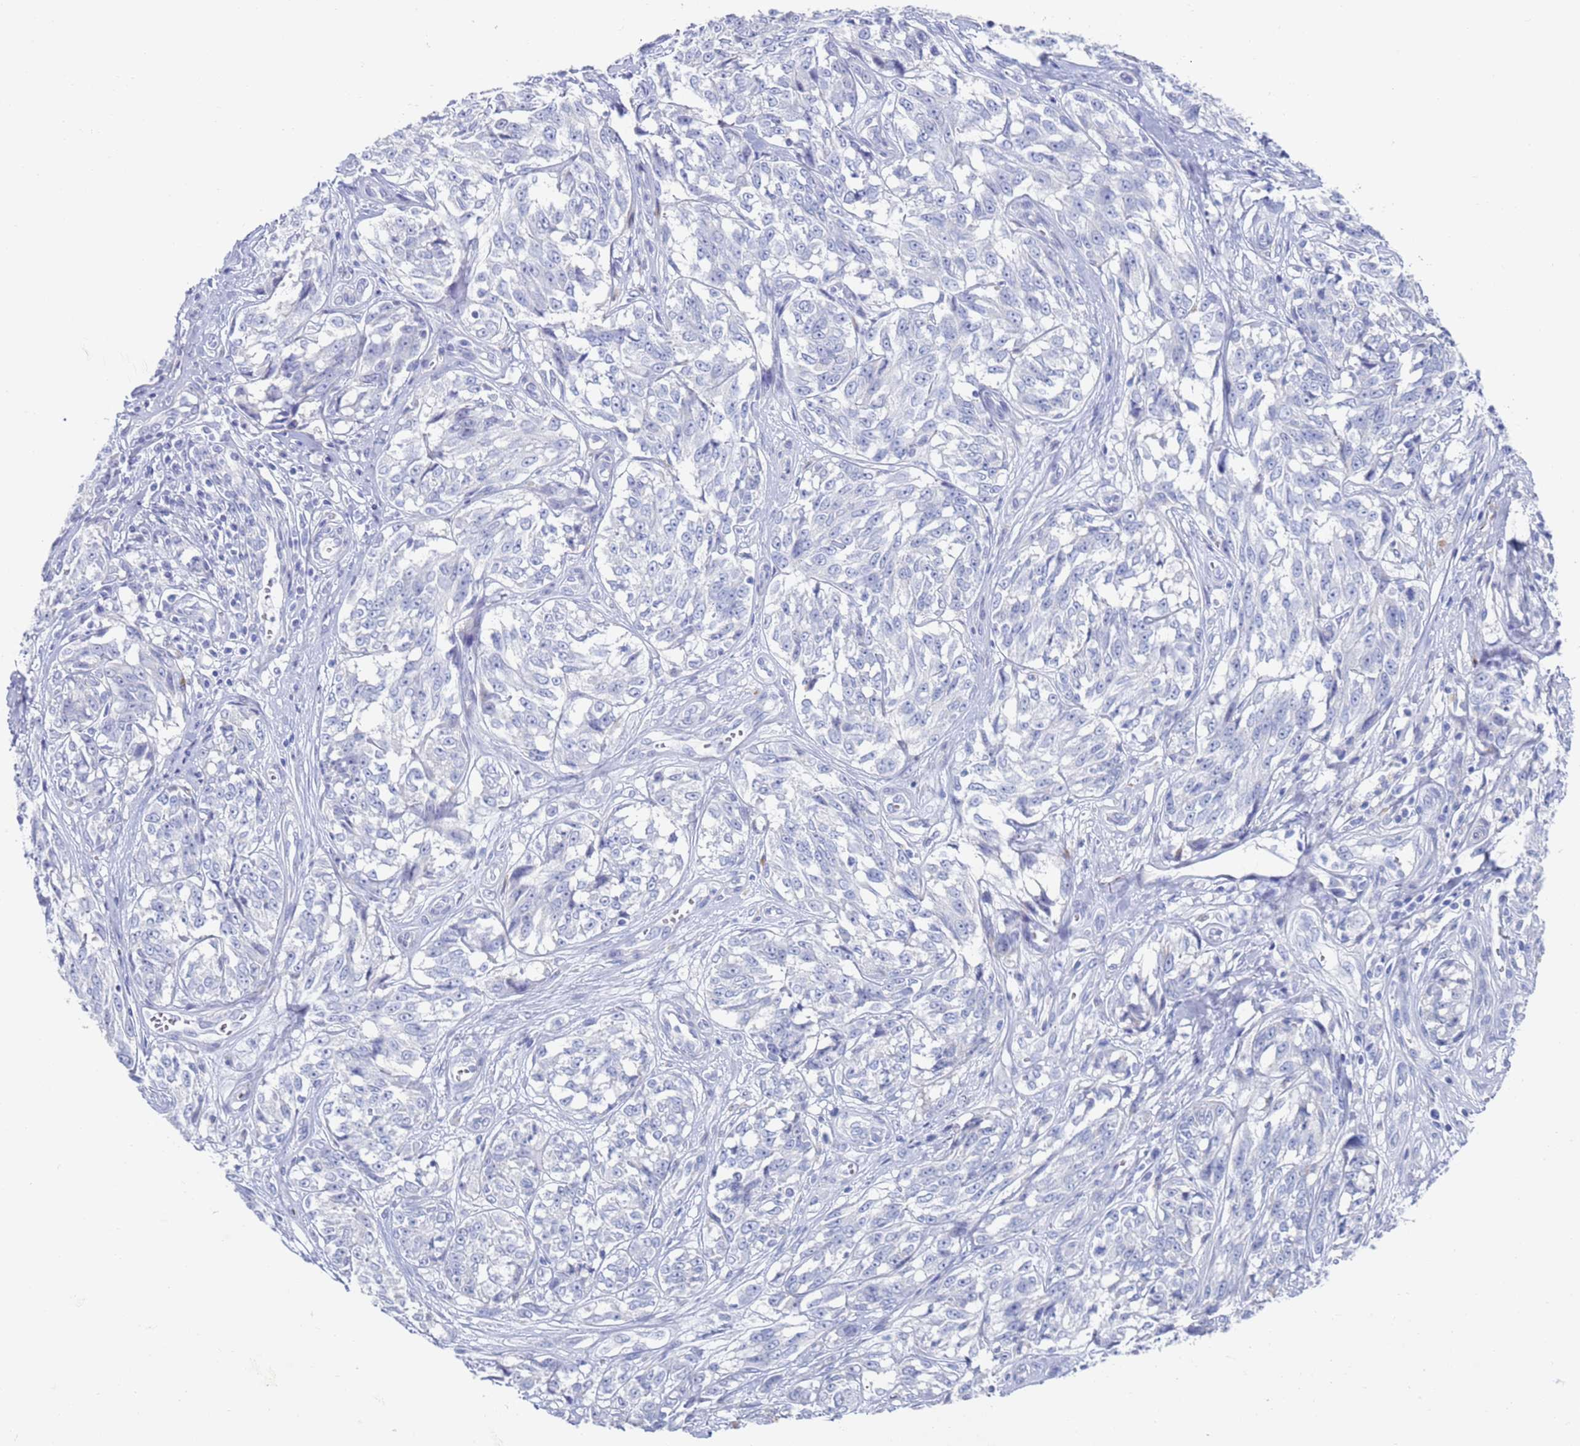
{"staining": {"intensity": "negative", "quantity": "none", "location": "none"}, "tissue": "melanoma", "cell_type": "Tumor cells", "image_type": "cancer", "snomed": [{"axis": "morphology", "description": "Malignant melanoma, NOS"}, {"axis": "topography", "description": "Skin"}], "caption": "The IHC micrograph has no significant expression in tumor cells of melanoma tissue.", "gene": "FUCA1", "patient": {"sex": "female", "age": 64}}